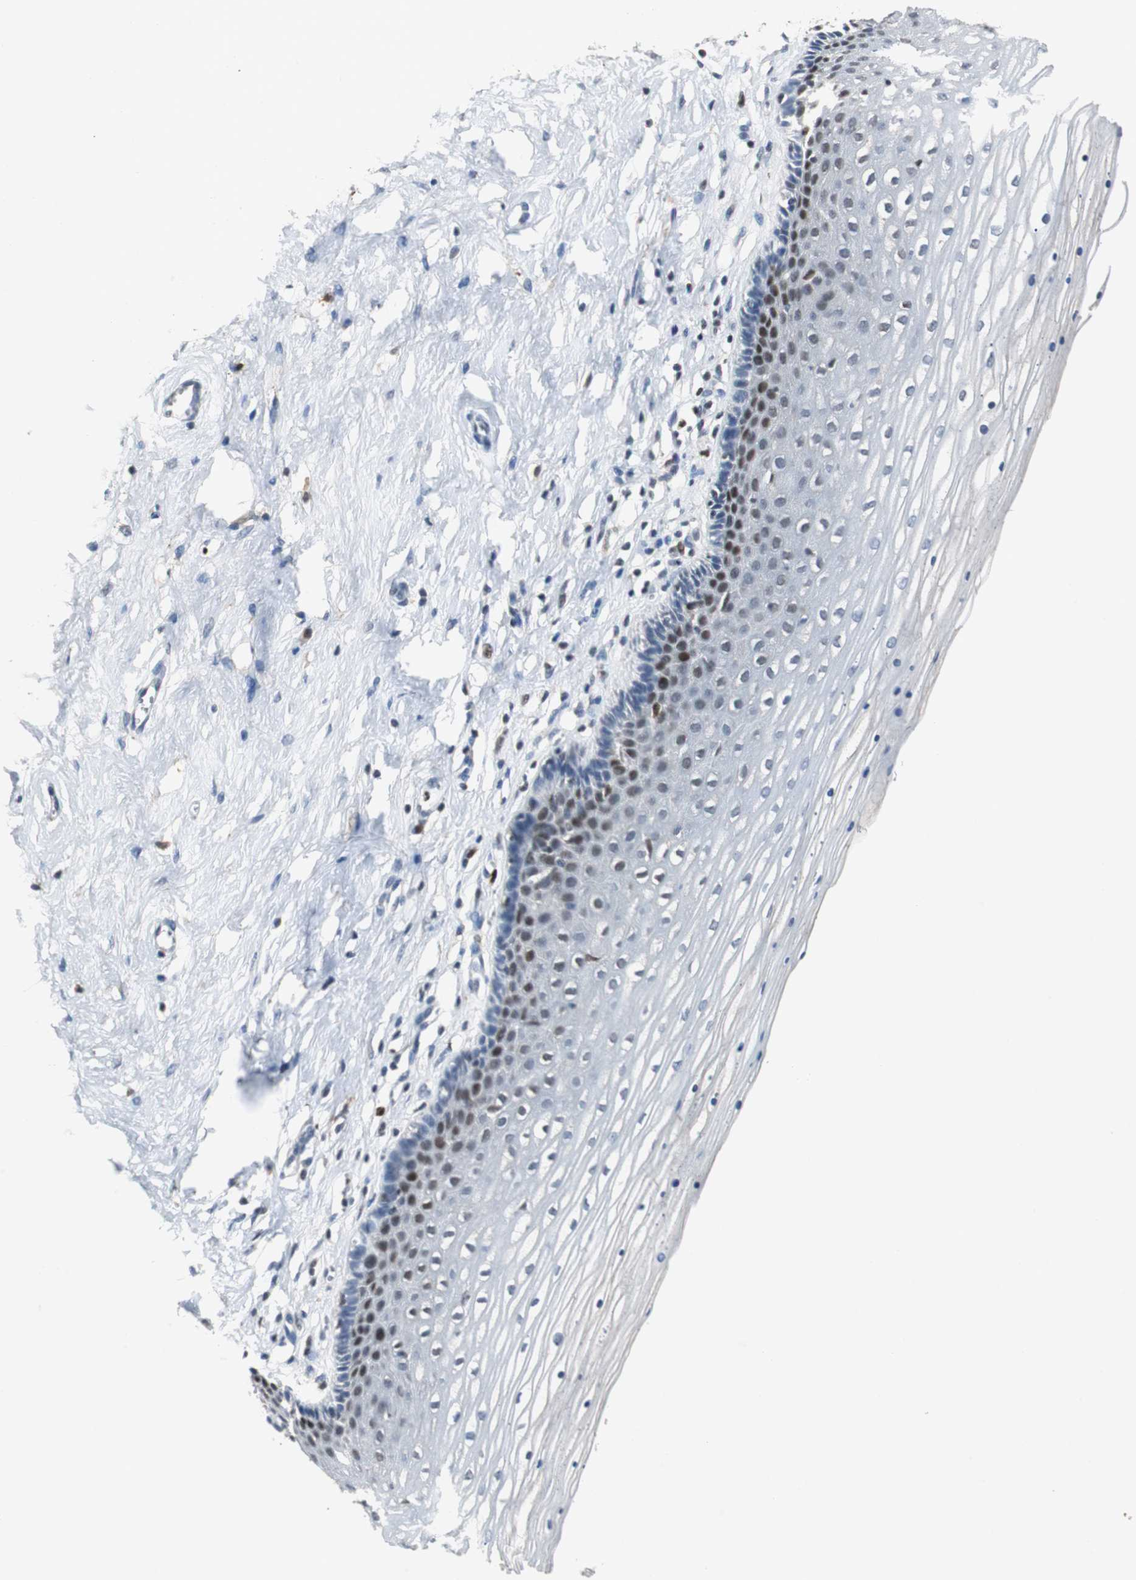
{"staining": {"intensity": "weak", "quantity": "<25%", "location": "nuclear"}, "tissue": "cervix", "cell_type": "Glandular cells", "image_type": "normal", "snomed": [{"axis": "morphology", "description": "Normal tissue, NOS"}, {"axis": "topography", "description": "Cervix"}], "caption": "IHC photomicrograph of benign cervix stained for a protein (brown), which displays no positivity in glandular cells.", "gene": "FEN1", "patient": {"sex": "female", "age": 39}}